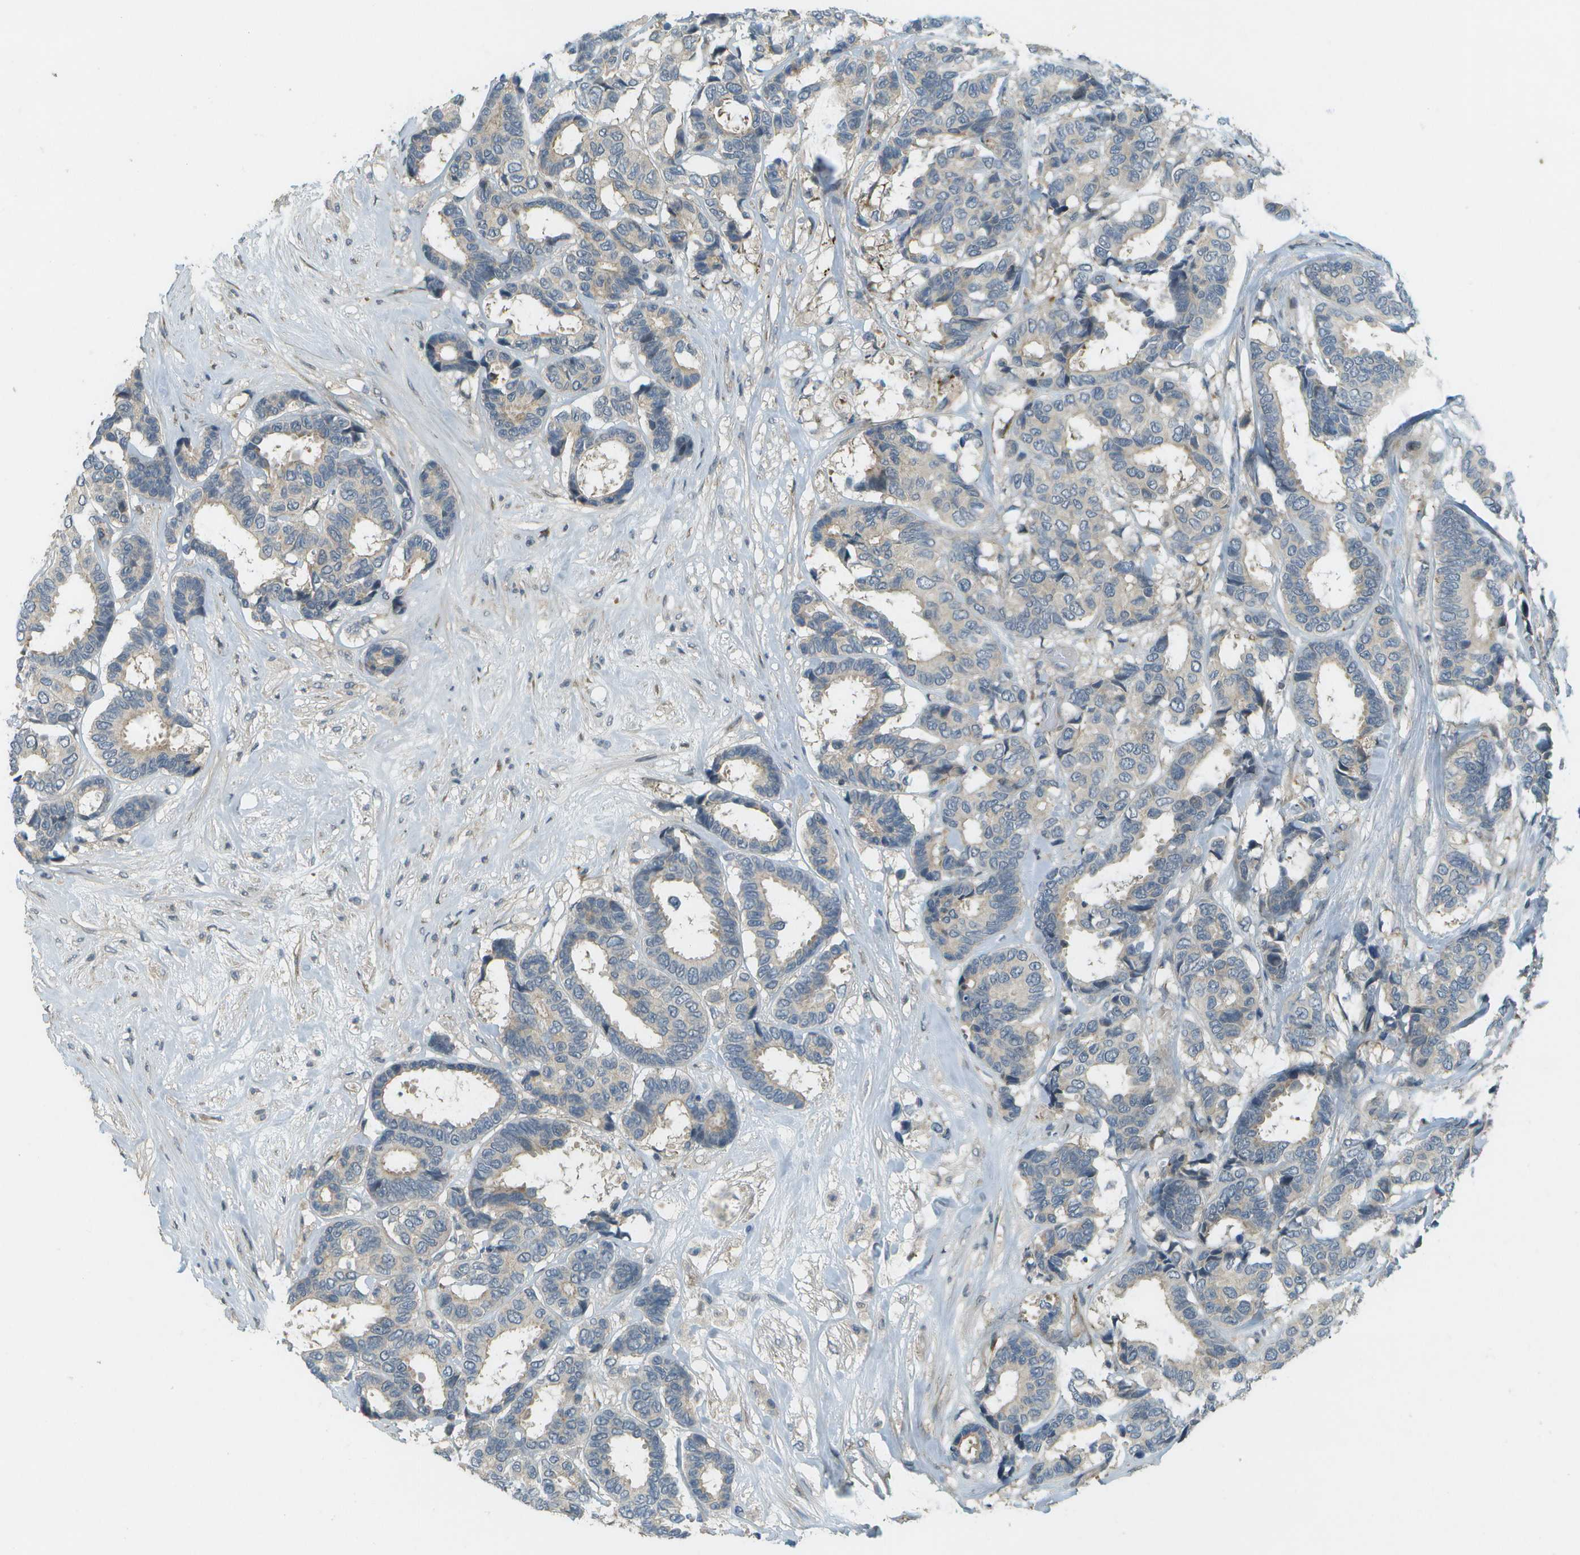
{"staining": {"intensity": "weak", "quantity": "<25%", "location": "cytoplasmic/membranous"}, "tissue": "breast cancer", "cell_type": "Tumor cells", "image_type": "cancer", "snomed": [{"axis": "morphology", "description": "Duct carcinoma"}, {"axis": "topography", "description": "Breast"}], "caption": "Immunohistochemistry (IHC) of human breast intraductal carcinoma shows no staining in tumor cells.", "gene": "WNK2", "patient": {"sex": "female", "age": 87}}